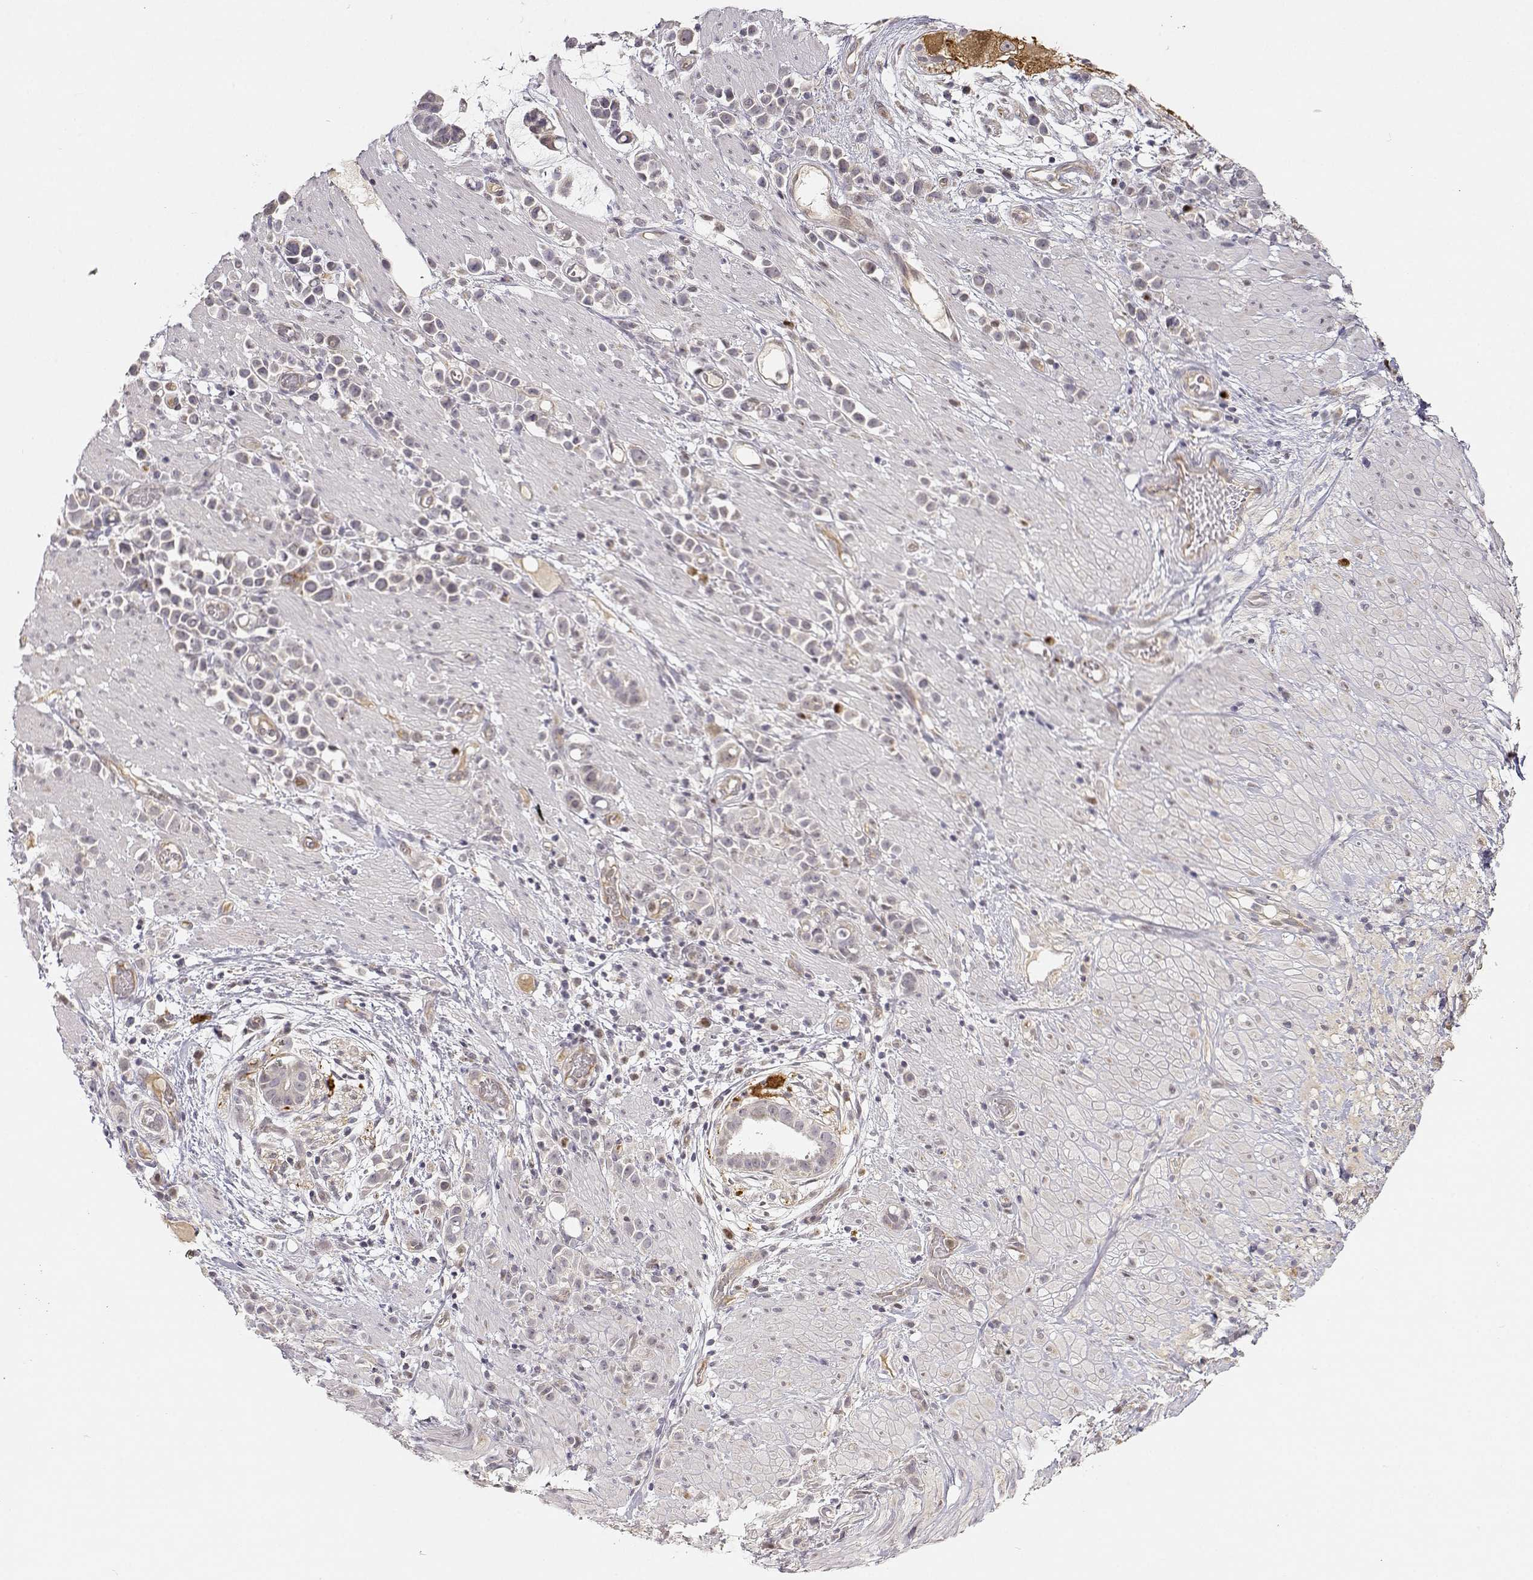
{"staining": {"intensity": "negative", "quantity": "none", "location": "none"}, "tissue": "stomach cancer", "cell_type": "Tumor cells", "image_type": "cancer", "snomed": [{"axis": "morphology", "description": "Adenocarcinoma, NOS"}, {"axis": "topography", "description": "Stomach"}], "caption": "A micrograph of adenocarcinoma (stomach) stained for a protein demonstrates no brown staining in tumor cells.", "gene": "EAF2", "patient": {"sex": "male", "age": 82}}